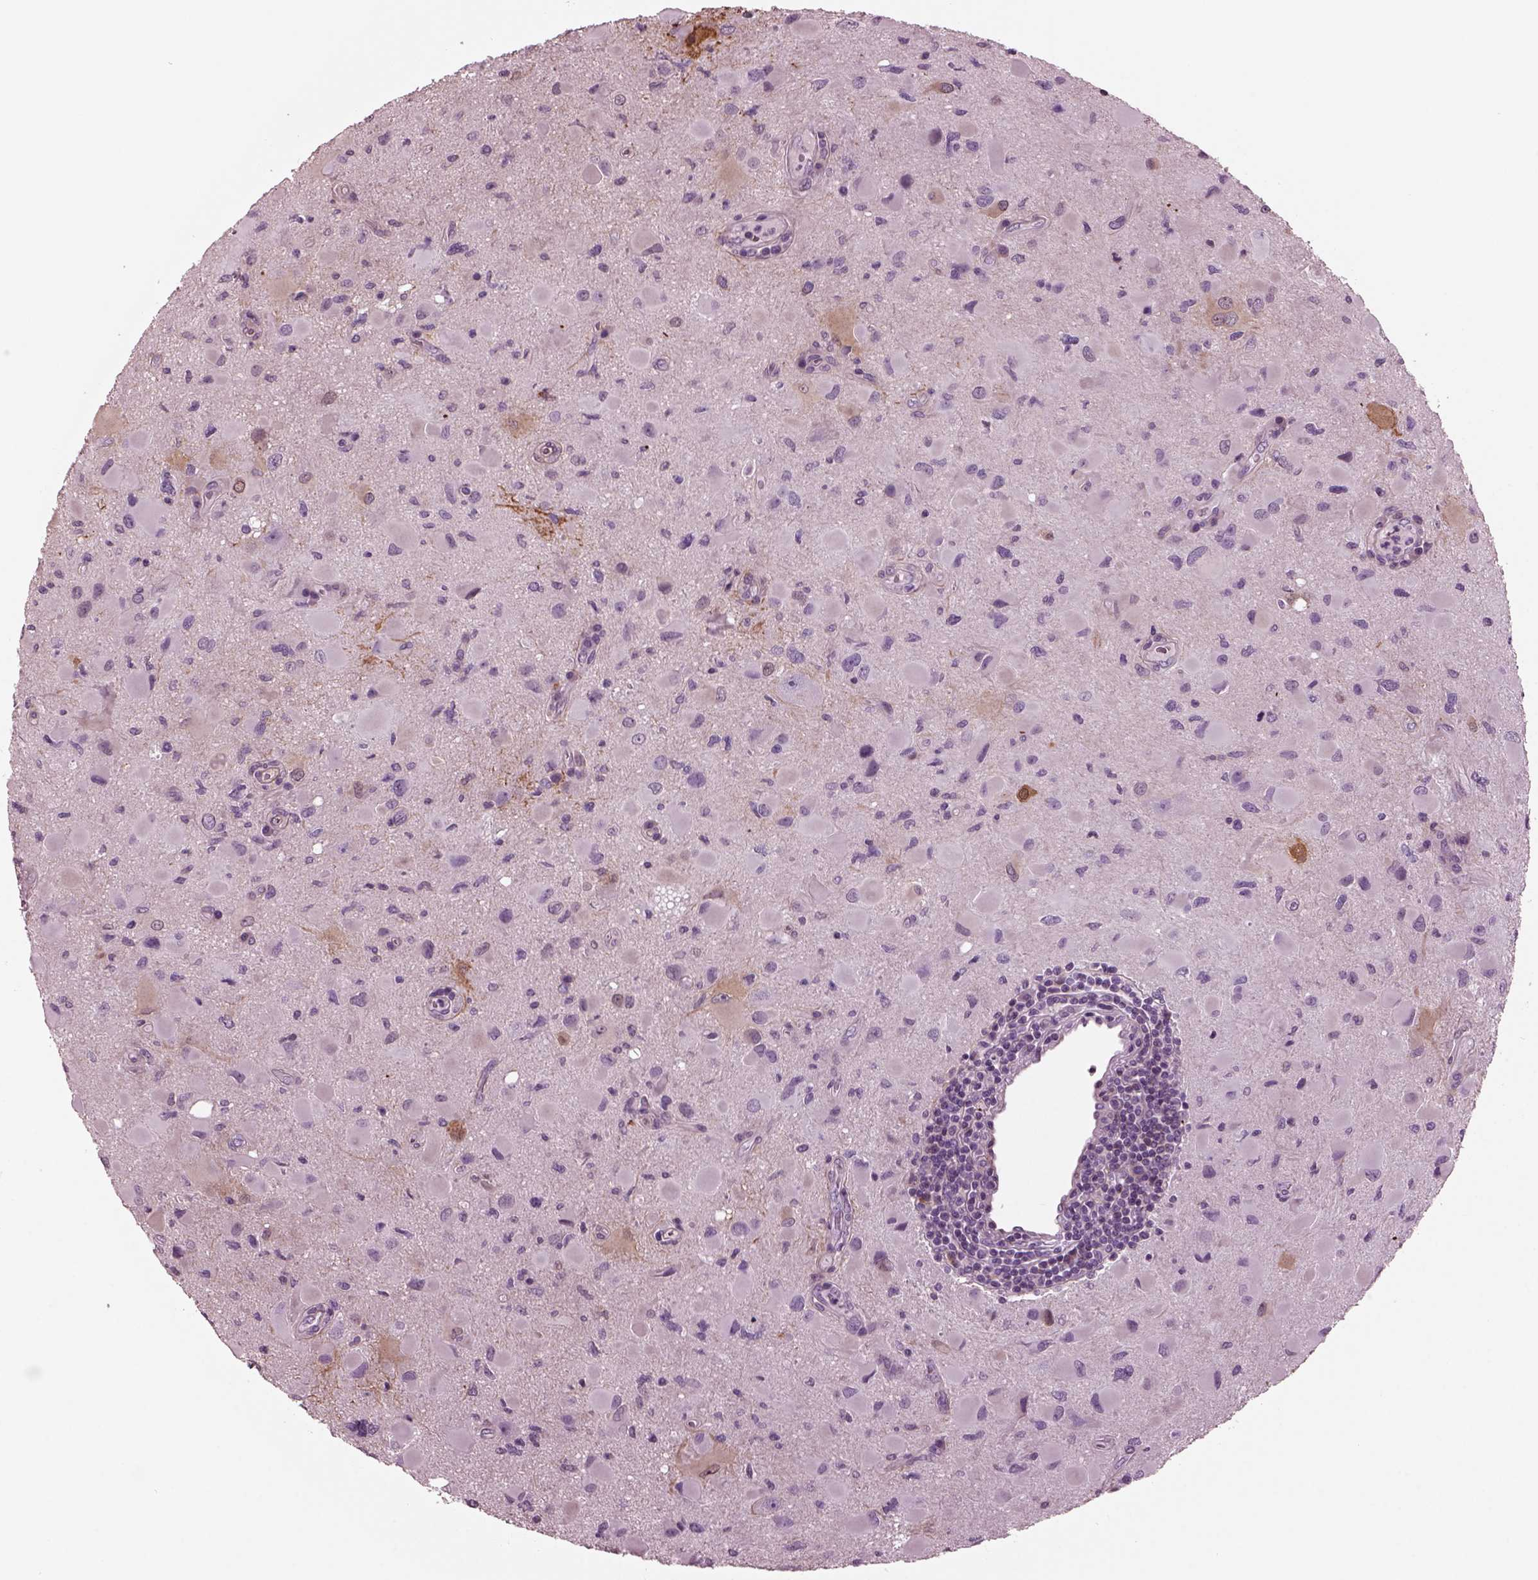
{"staining": {"intensity": "negative", "quantity": "none", "location": "none"}, "tissue": "glioma", "cell_type": "Tumor cells", "image_type": "cancer", "snomed": [{"axis": "morphology", "description": "Glioma, malignant, Low grade"}, {"axis": "topography", "description": "Brain"}], "caption": "This micrograph is of glioma stained with IHC to label a protein in brown with the nuclei are counter-stained blue. There is no staining in tumor cells.", "gene": "GDF11", "patient": {"sex": "female", "age": 32}}